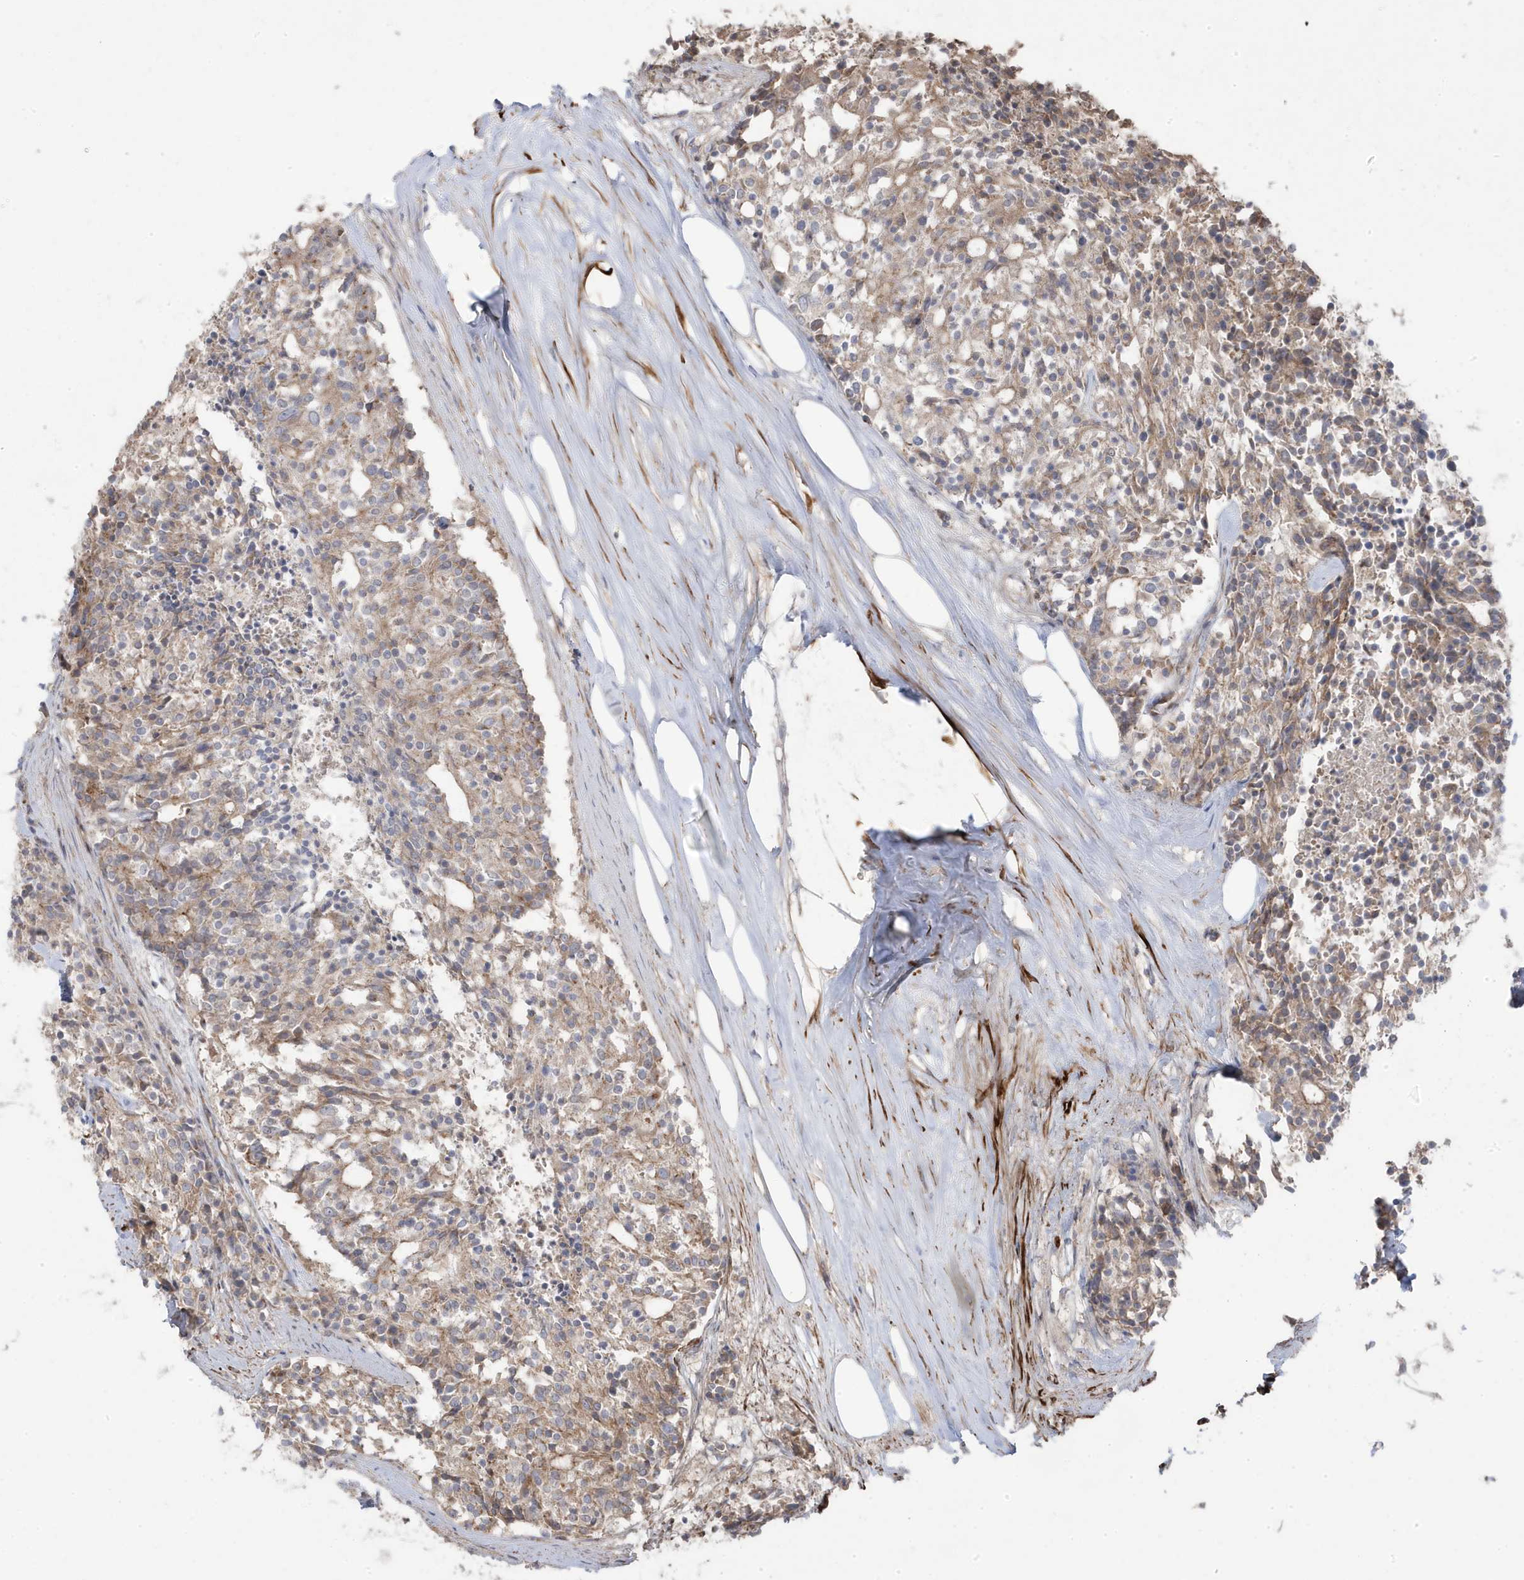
{"staining": {"intensity": "moderate", "quantity": "<25%", "location": "cytoplasmic/membranous"}, "tissue": "carcinoid", "cell_type": "Tumor cells", "image_type": "cancer", "snomed": [{"axis": "morphology", "description": "Carcinoid, malignant, NOS"}, {"axis": "topography", "description": "Pancreas"}], "caption": "Immunohistochemical staining of carcinoid exhibits low levels of moderate cytoplasmic/membranous protein staining in approximately <25% of tumor cells.", "gene": "CETN3", "patient": {"sex": "female", "age": 54}}